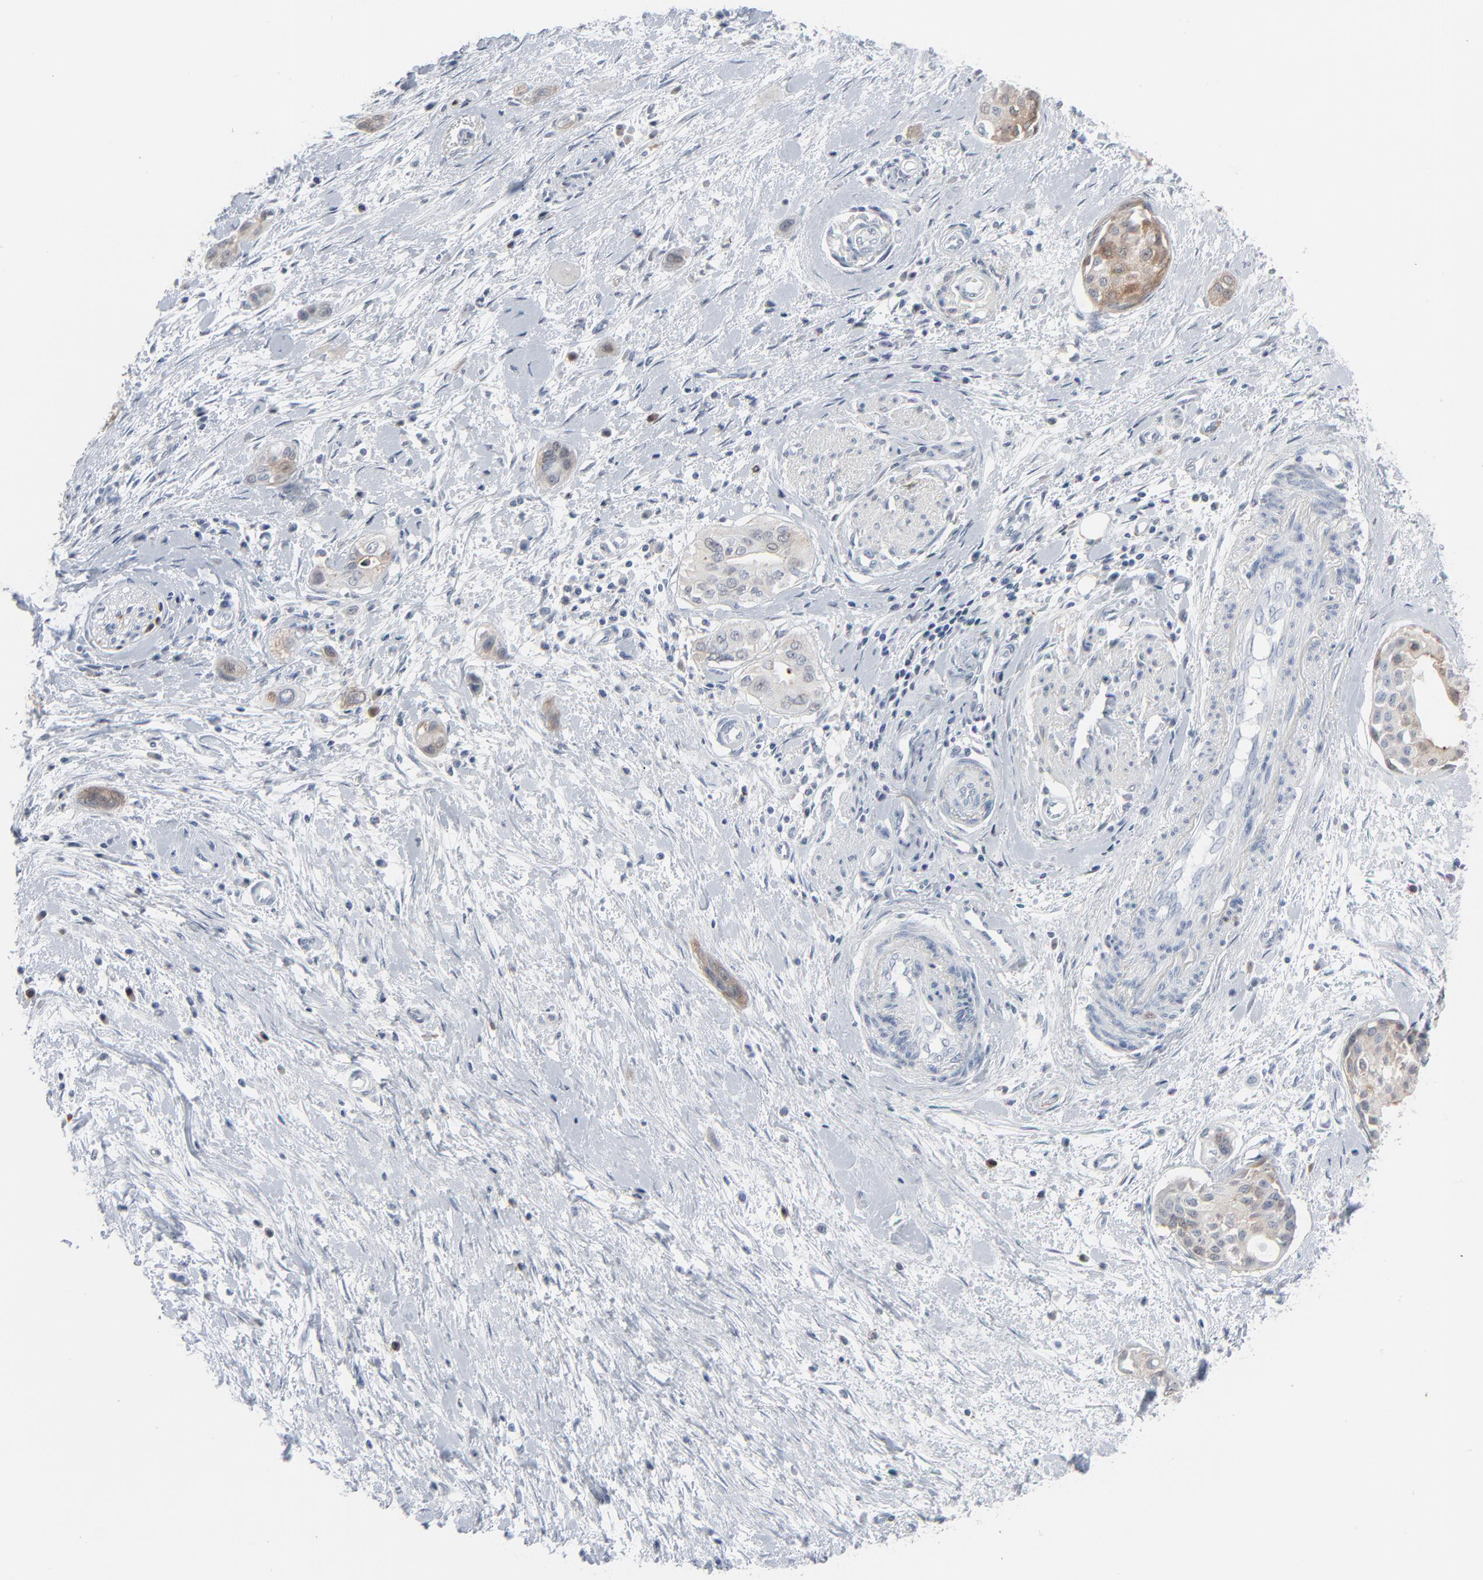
{"staining": {"intensity": "weak", "quantity": "25%-75%", "location": "cytoplasmic/membranous"}, "tissue": "pancreatic cancer", "cell_type": "Tumor cells", "image_type": "cancer", "snomed": [{"axis": "morphology", "description": "Adenocarcinoma, NOS"}, {"axis": "topography", "description": "Pancreas"}], "caption": "Immunohistochemical staining of adenocarcinoma (pancreatic) exhibits low levels of weak cytoplasmic/membranous positivity in about 25%-75% of tumor cells.", "gene": "PHGDH", "patient": {"sex": "female", "age": 60}}